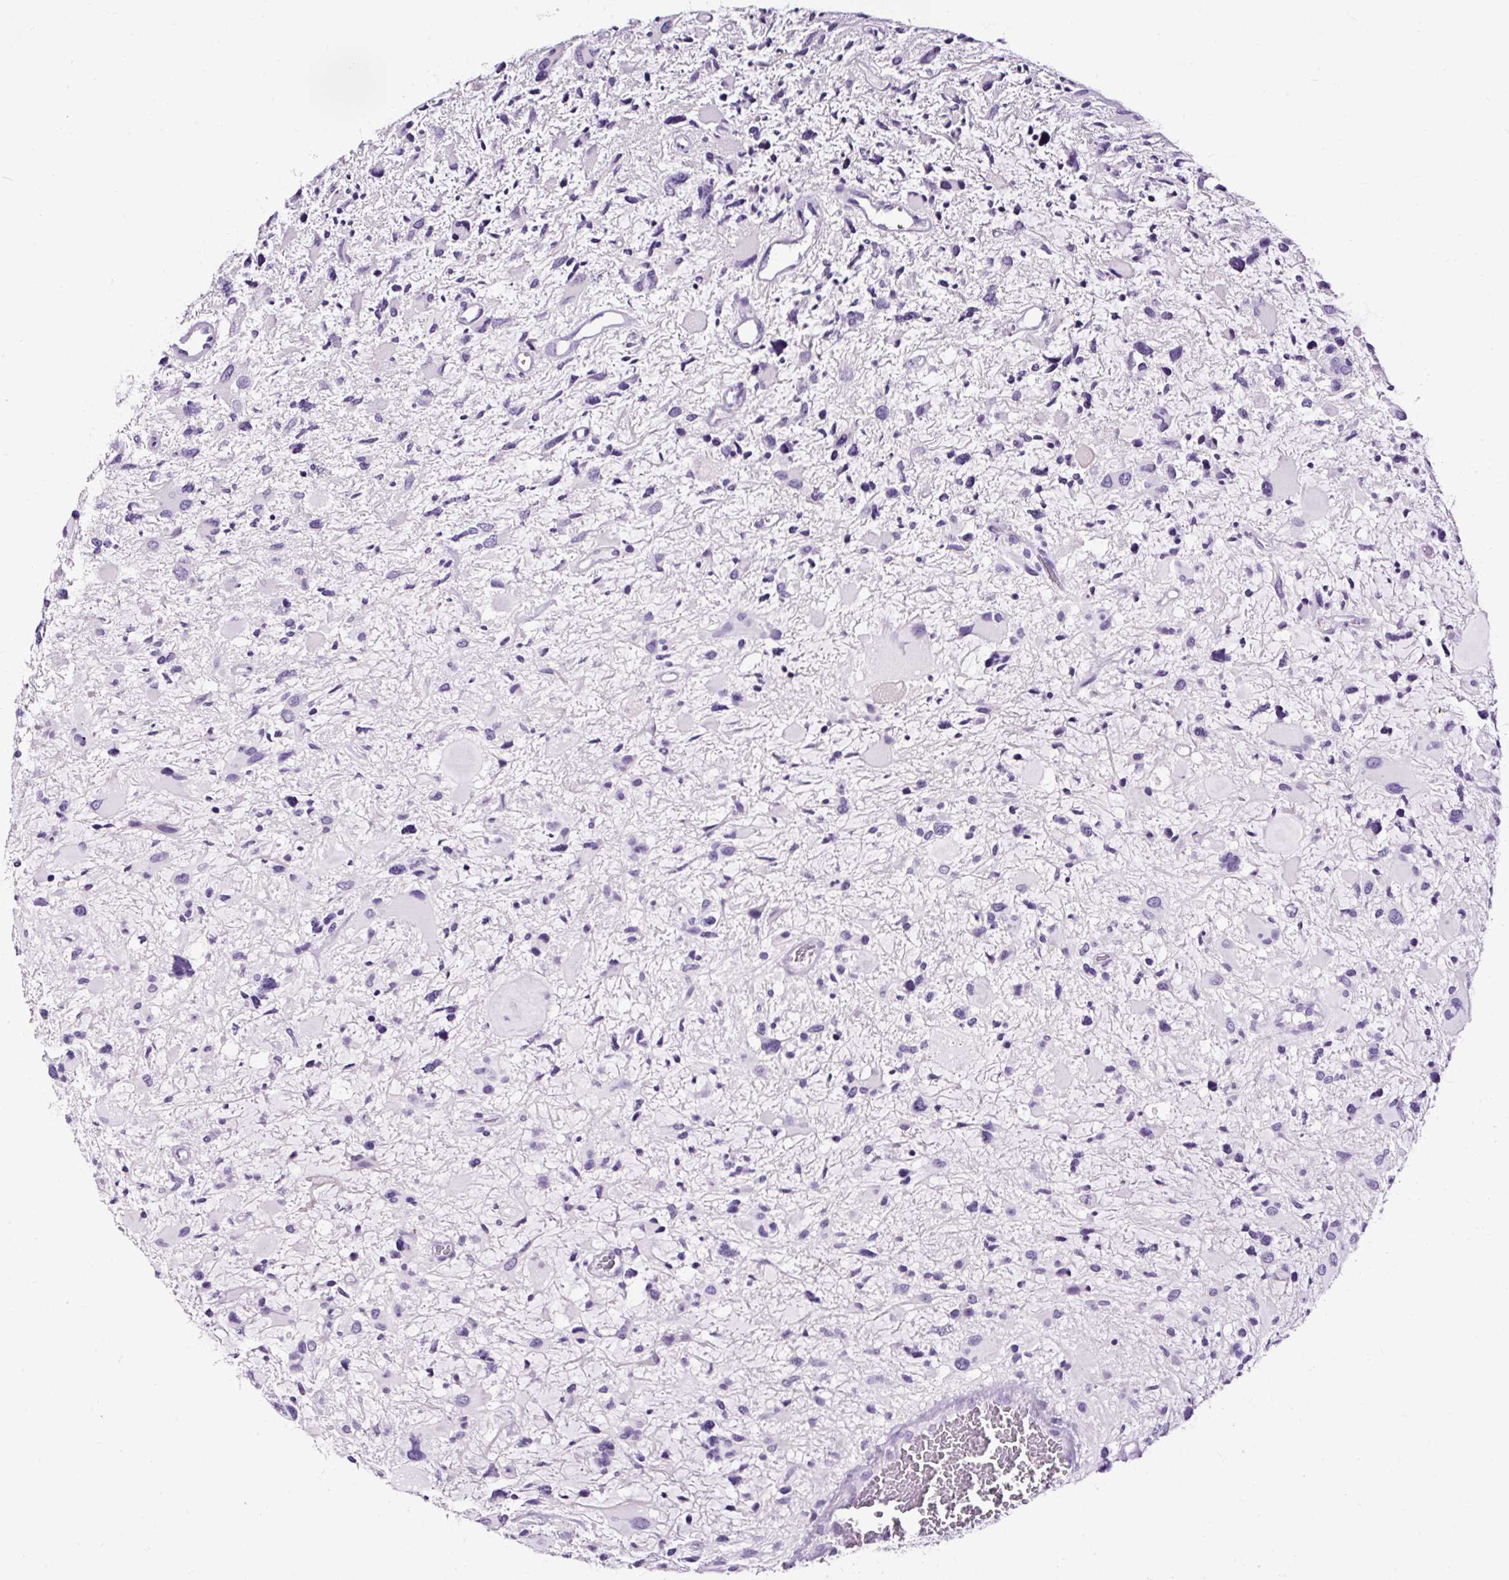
{"staining": {"intensity": "negative", "quantity": "none", "location": "none"}, "tissue": "glioma", "cell_type": "Tumor cells", "image_type": "cancer", "snomed": [{"axis": "morphology", "description": "Glioma, malignant, High grade"}, {"axis": "topography", "description": "Brain"}], "caption": "There is no significant staining in tumor cells of glioma. Nuclei are stained in blue.", "gene": "SLC7A8", "patient": {"sex": "female", "age": 11}}